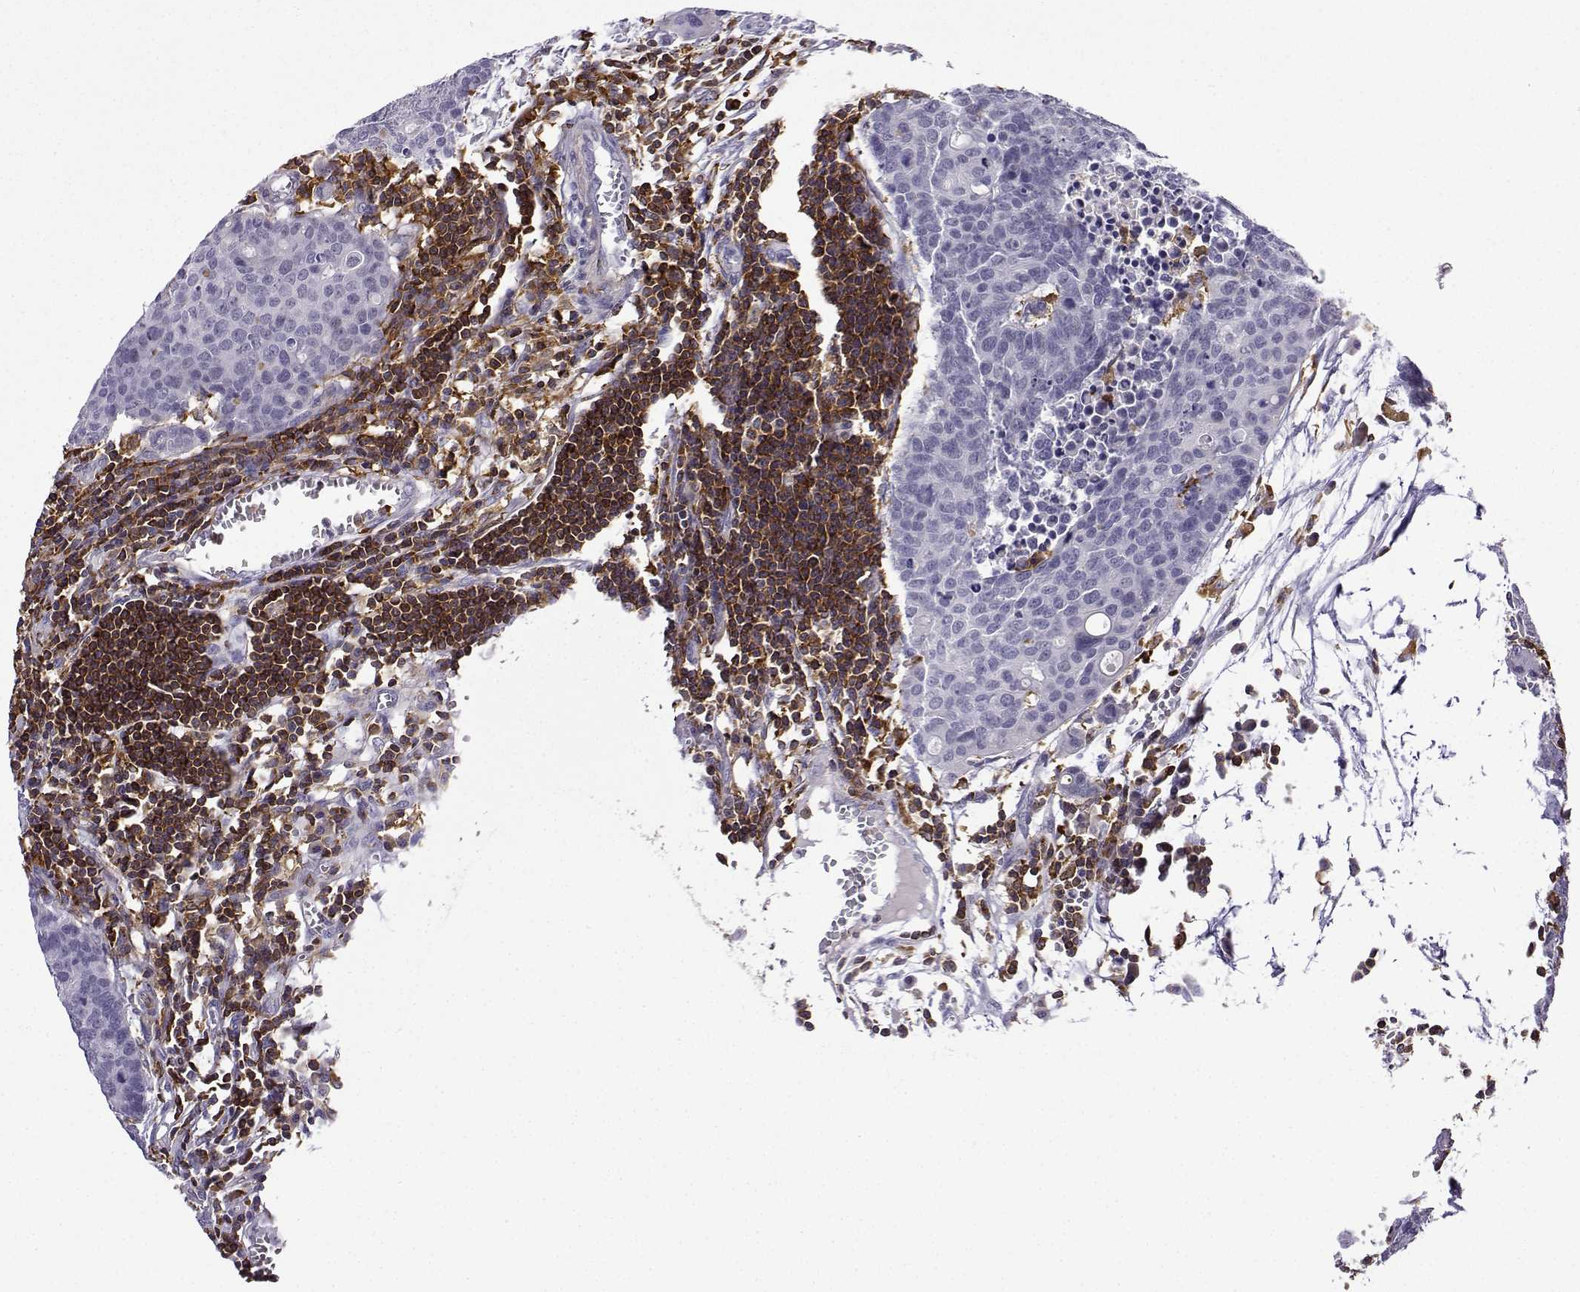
{"staining": {"intensity": "negative", "quantity": "none", "location": "none"}, "tissue": "carcinoid", "cell_type": "Tumor cells", "image_type": "cancer", "snomed": [{"axis": "morphology", "description": "Carcinoid, malignant, NOS"}, {"axis": "topography", "description": "Colon"}], "caption": "Immunohistochemistry of human carcinoid reveals no expression in tumor cells.", "gene": "DOCK10", "patient": {"sex": "male", "age": 81}}